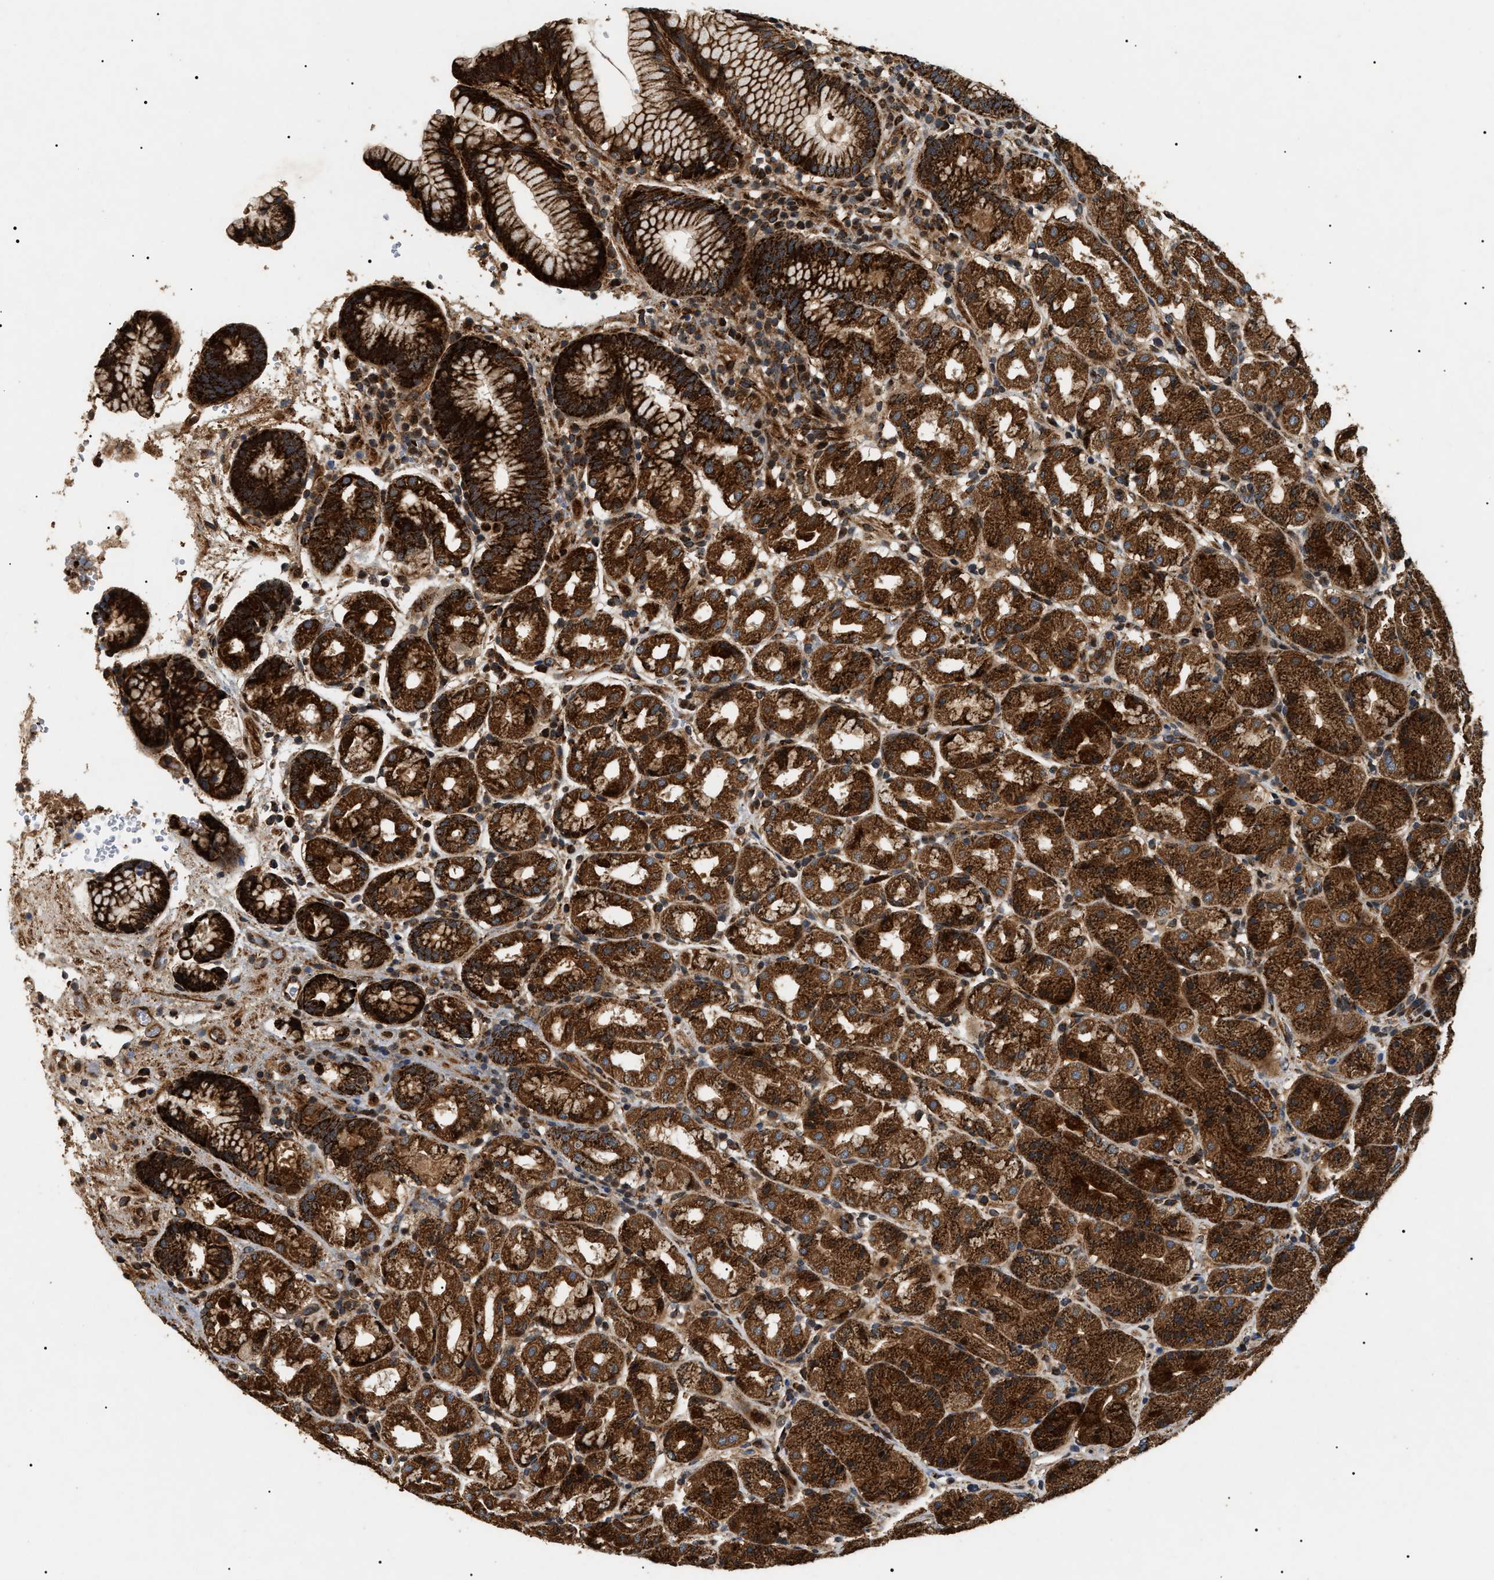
{"staining": {"intensity": "strong", "quantity": ">75%", "location": "cytoplasmic/membranous"}, "tissue": "stomach", "cell_type": "Glandular cells", "image_type": "normal", "snomed": [{"axis": "morphology", "description": "Normal tissue, NOS"}, {"axis": "topography", "description": "Stomach"}, {"axis": "topography", "description": "Stomach, lower"}], "caption": "The micrograph demonstrates a brown stain indicating the presence of a protein in the cytoplasmic/membranous of glandular cells in stomach. The staining was performed using DAB (3,3'-diaminobenzidine), with brown indicating positive protein expression. Nuclei are stained blue with hematoxylin.", "gene": "ZBTB26", "patient": {"sex": "female", "age": 56}}